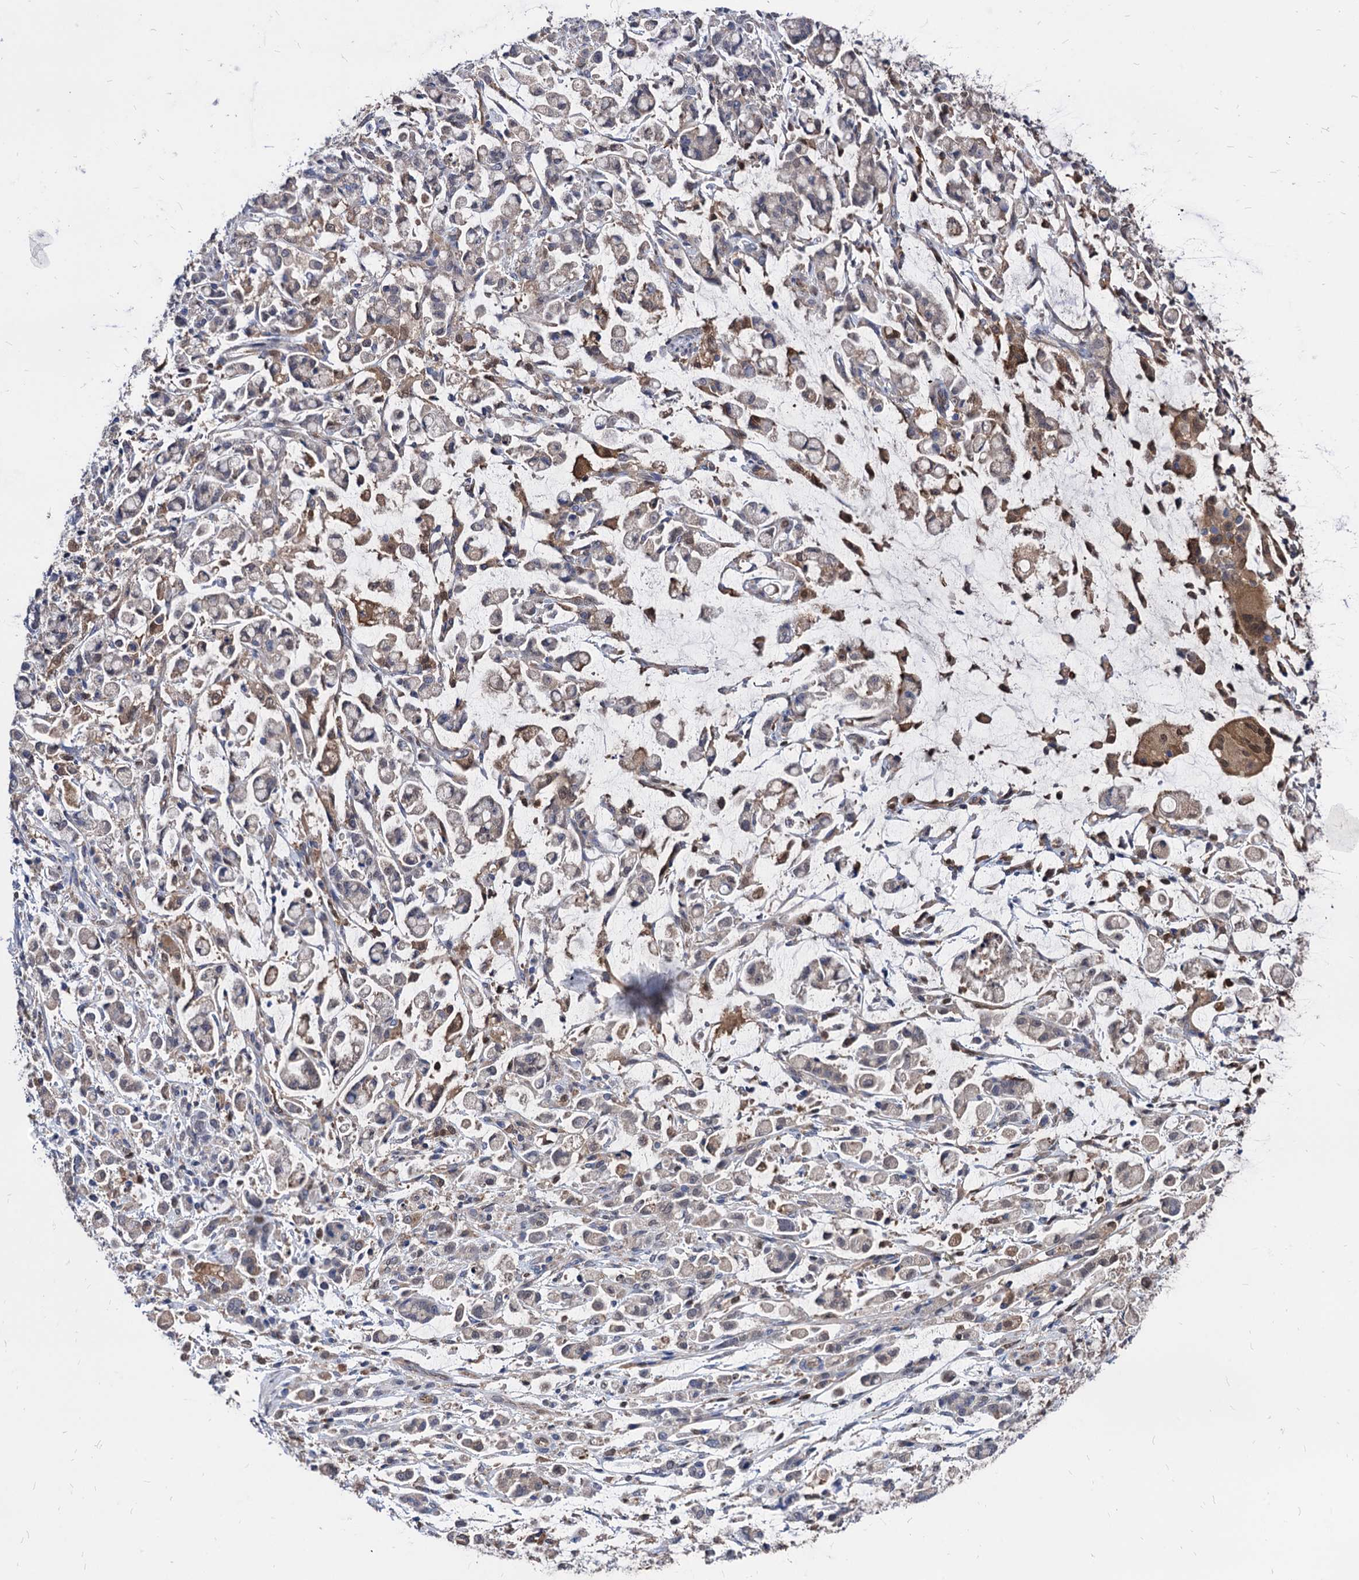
{"staining": {"intensity": "weak", "quantity": "25%-75%", "location": "cytoplasmic/membranous"}, "tissue": "stomach cancer", "cell_type": "Tumor cells", "image_type": "cancer", "snomed": [{"axis": "morphology", "description": "Adenocarcinoma, NOS"}, {"axis": "topography", "description": "Stomach"}], "caption": "Stomach adenocarcinoma stained with a brown dye shows weak cytoplasmic/membranous positive positivity in approximately 25%-75% of tumor cells.", "gene": "CPPED1", "patient": {"sex": "female", "age": 60}}